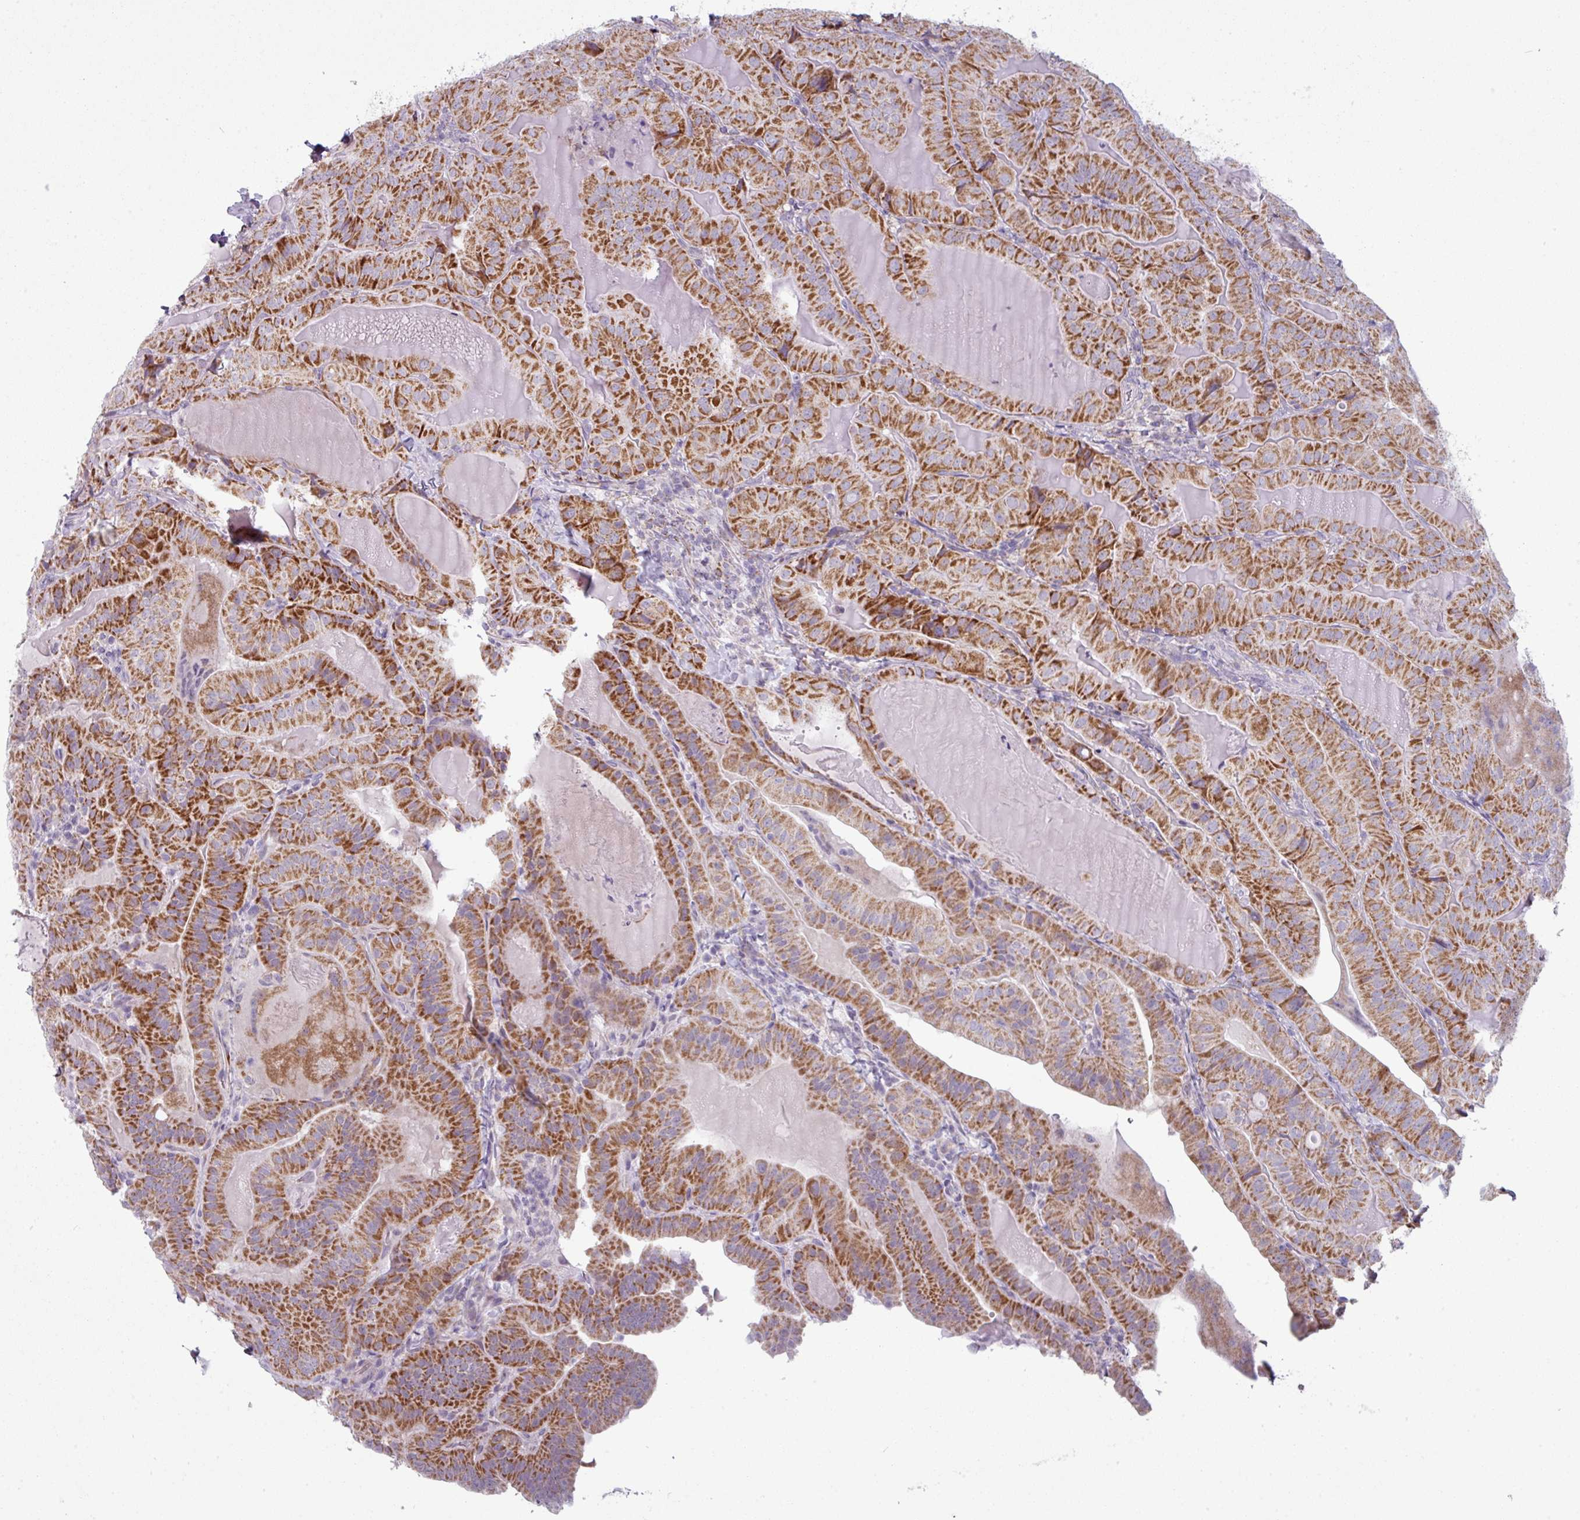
{"staining": {"intensity": "moderate", "quantity": ">75%", "location": "cytoplasmic/membranous"}, "tissue": "thyroid cancer", "cell_type": "Tumor cells", "image_type": "cancer", "snomed": [{"axis": "morphology", "description": "Papillary adenocarcinoma, NOS"}, {"axis": "topography", "description": "Thyroid gland"}], "caption": "A photomicrograph showing moderate cytoplasmic/membranous positivity in about >75% of tumor cells in thyroid cancer, as visualized by brown immunohistochemical staining.", "gene": "ZNF615", "patient": {"sex": "female", "age": 68}}